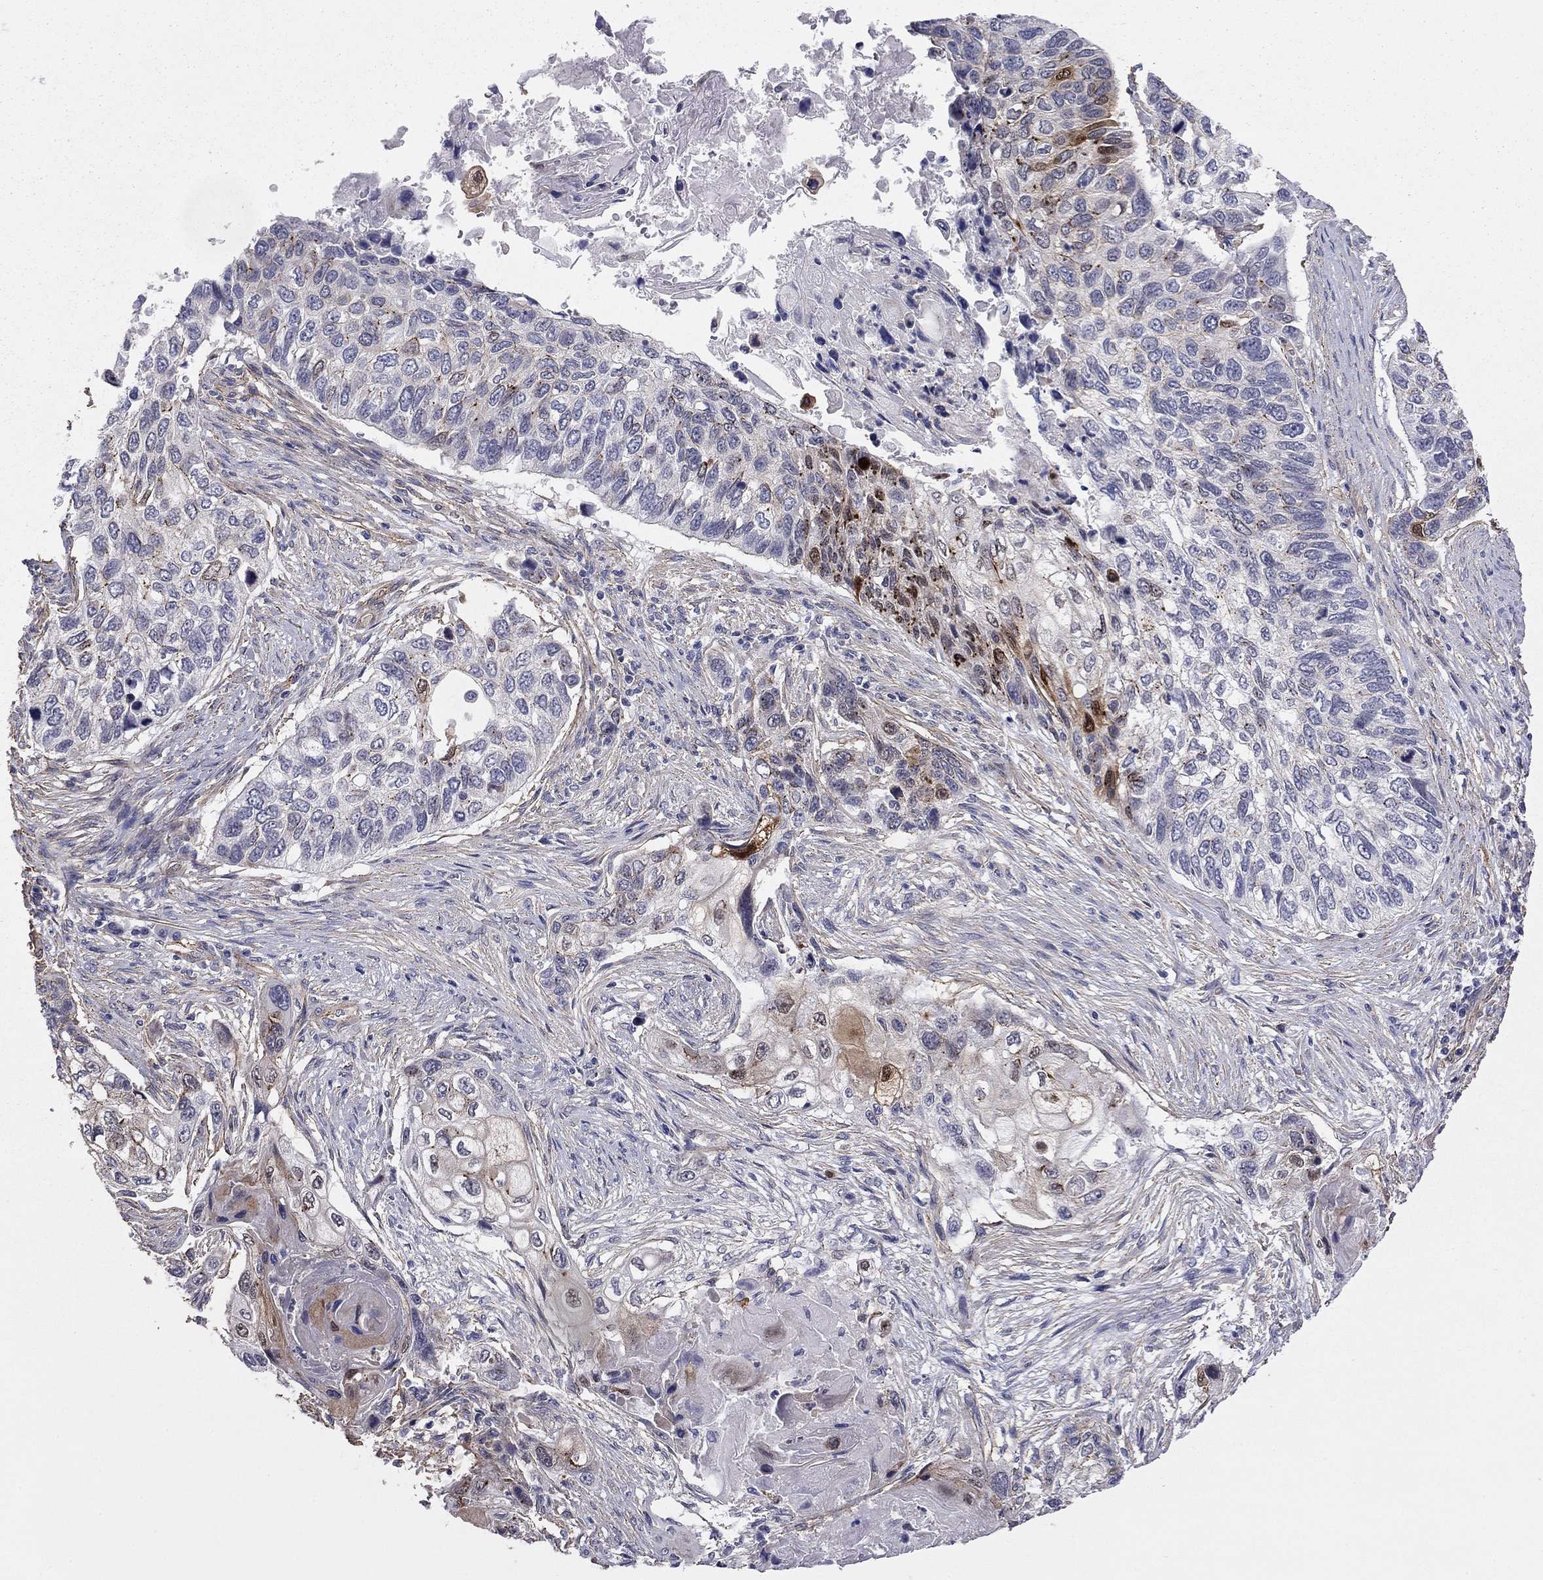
{"staining": {"intensity": "moderate", "quantity": "<25%", "location": "cytoplasmic/membranous"}, "tissue": "lung cancer", "cell_type": "Tumor cells", "image_type": "cancer", "snomed": [{"axis": "morphology", "description": "Normal tissue, NOS"}, {"axis": "morphology", "description": "Squamous cell carcinoma, NOS"}, {"axis": "topography", "description": "Bronchus"}, {"axis": "topography", "description": "Lung"}], "caption": "Protein positivity by immunohistochemistry demonstrates moderate cytoplasmic/membranous expression in about <25% of tumor cells in lung cancer (squamous cell carcinoma). The protein of interest is shown in brown color, while the nuclei are stained blue.", "gene": "TCHH", "patient": {"sex": "male", "age": 69}}